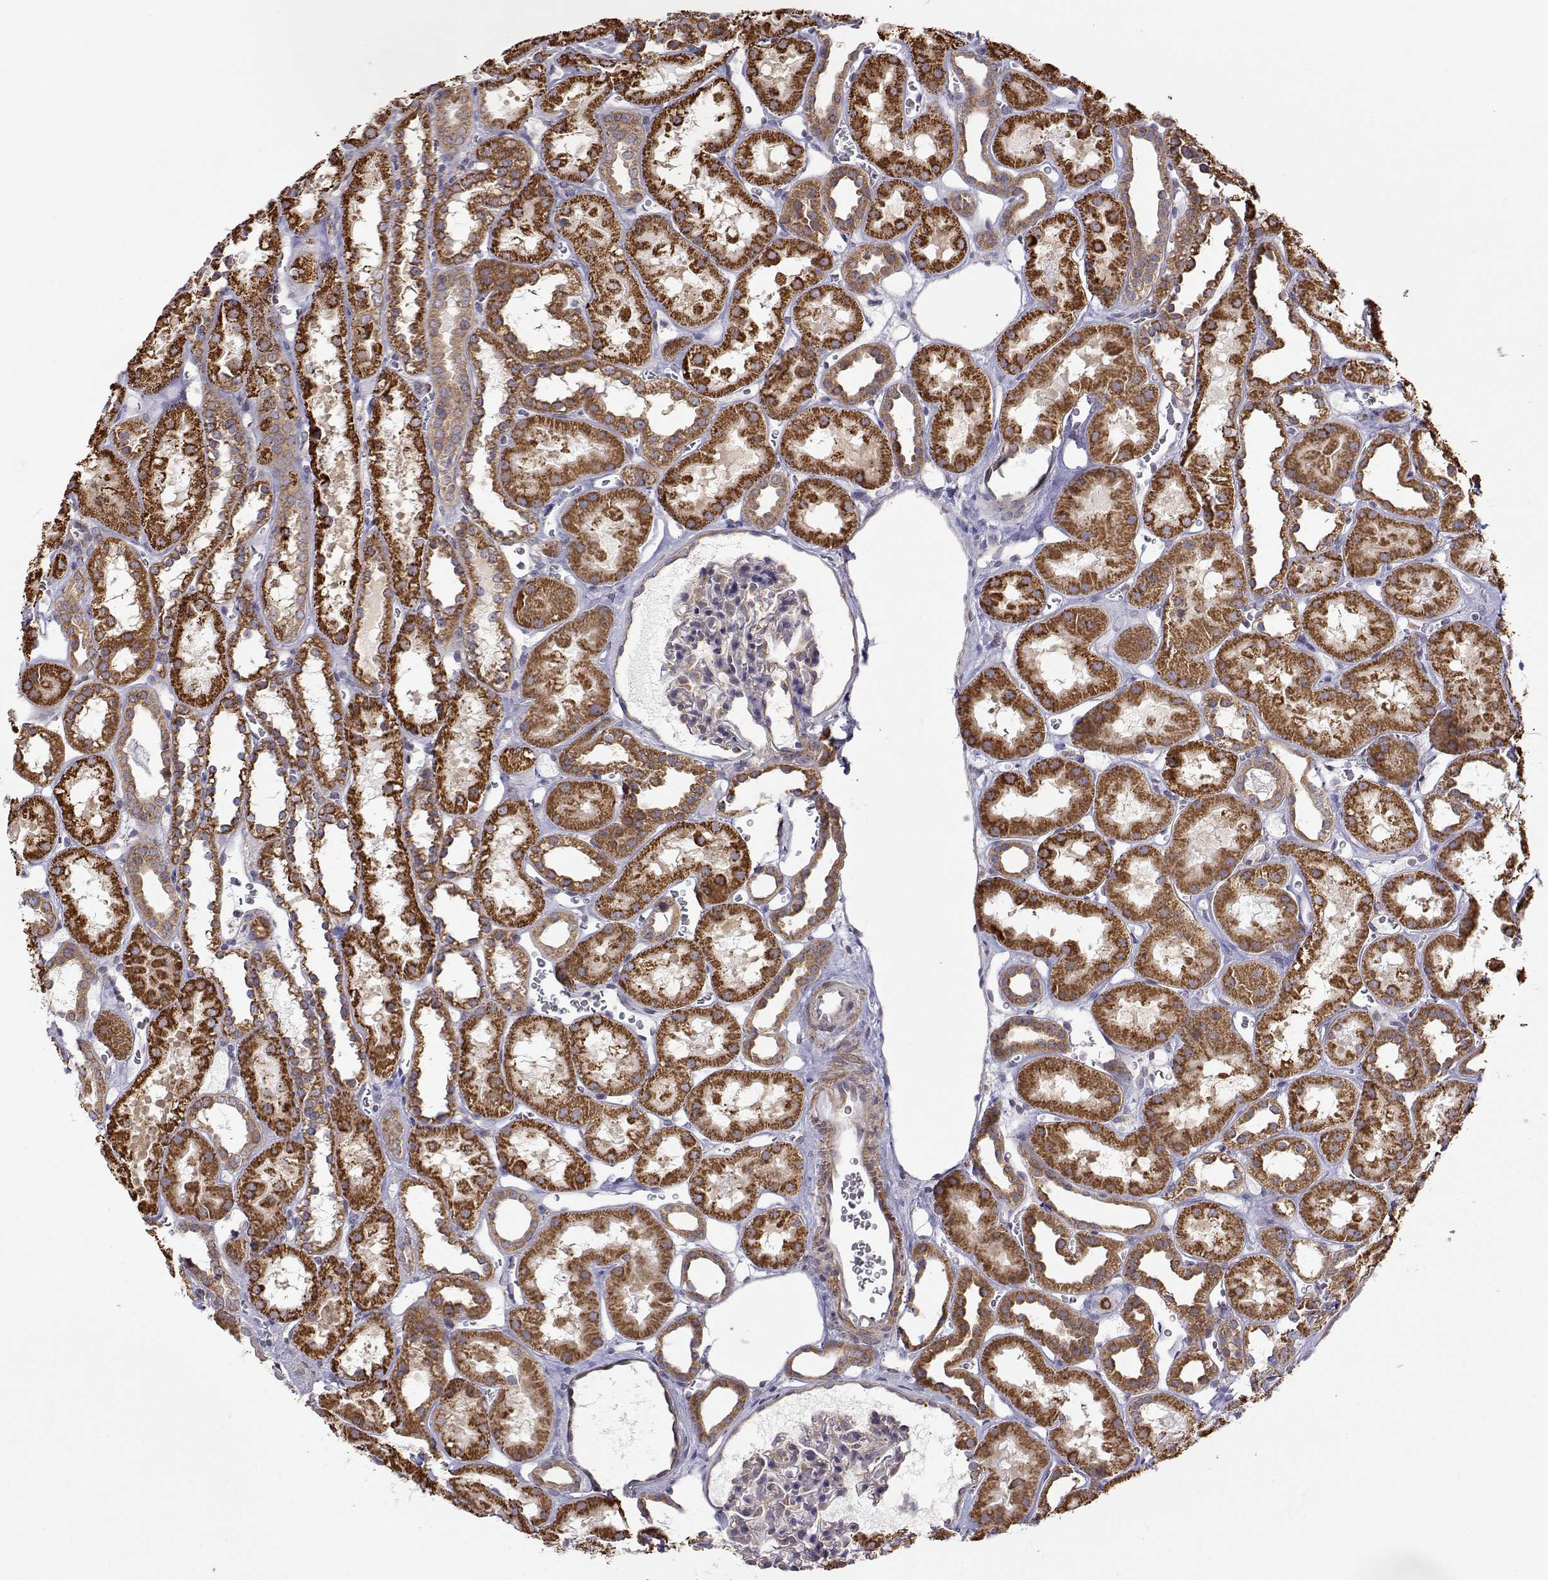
{"staining": {"intensity": "weak", "quantity": "25%-75%", "location": "cytoplasmic/membranous"}, "tissue": "kidney", "cell_type": "Cells in glomeruli", "image_type": "normal", "snomed": [{"axis": "morphology", "description": "Normal tissue, NOS"}, {"axis": "topography", "description": "Kidney"}], "caption": "Protein expression analysis of unremarkable kidney reveals weak cytoplasmic/membranous staining in approximately 25%-75% of cells in glomeruli. Ihc stains the protein in brown and the nuclei are stained blue.", "gene": "PAIP1", "patient": {"sex": "female", "age": 41}}